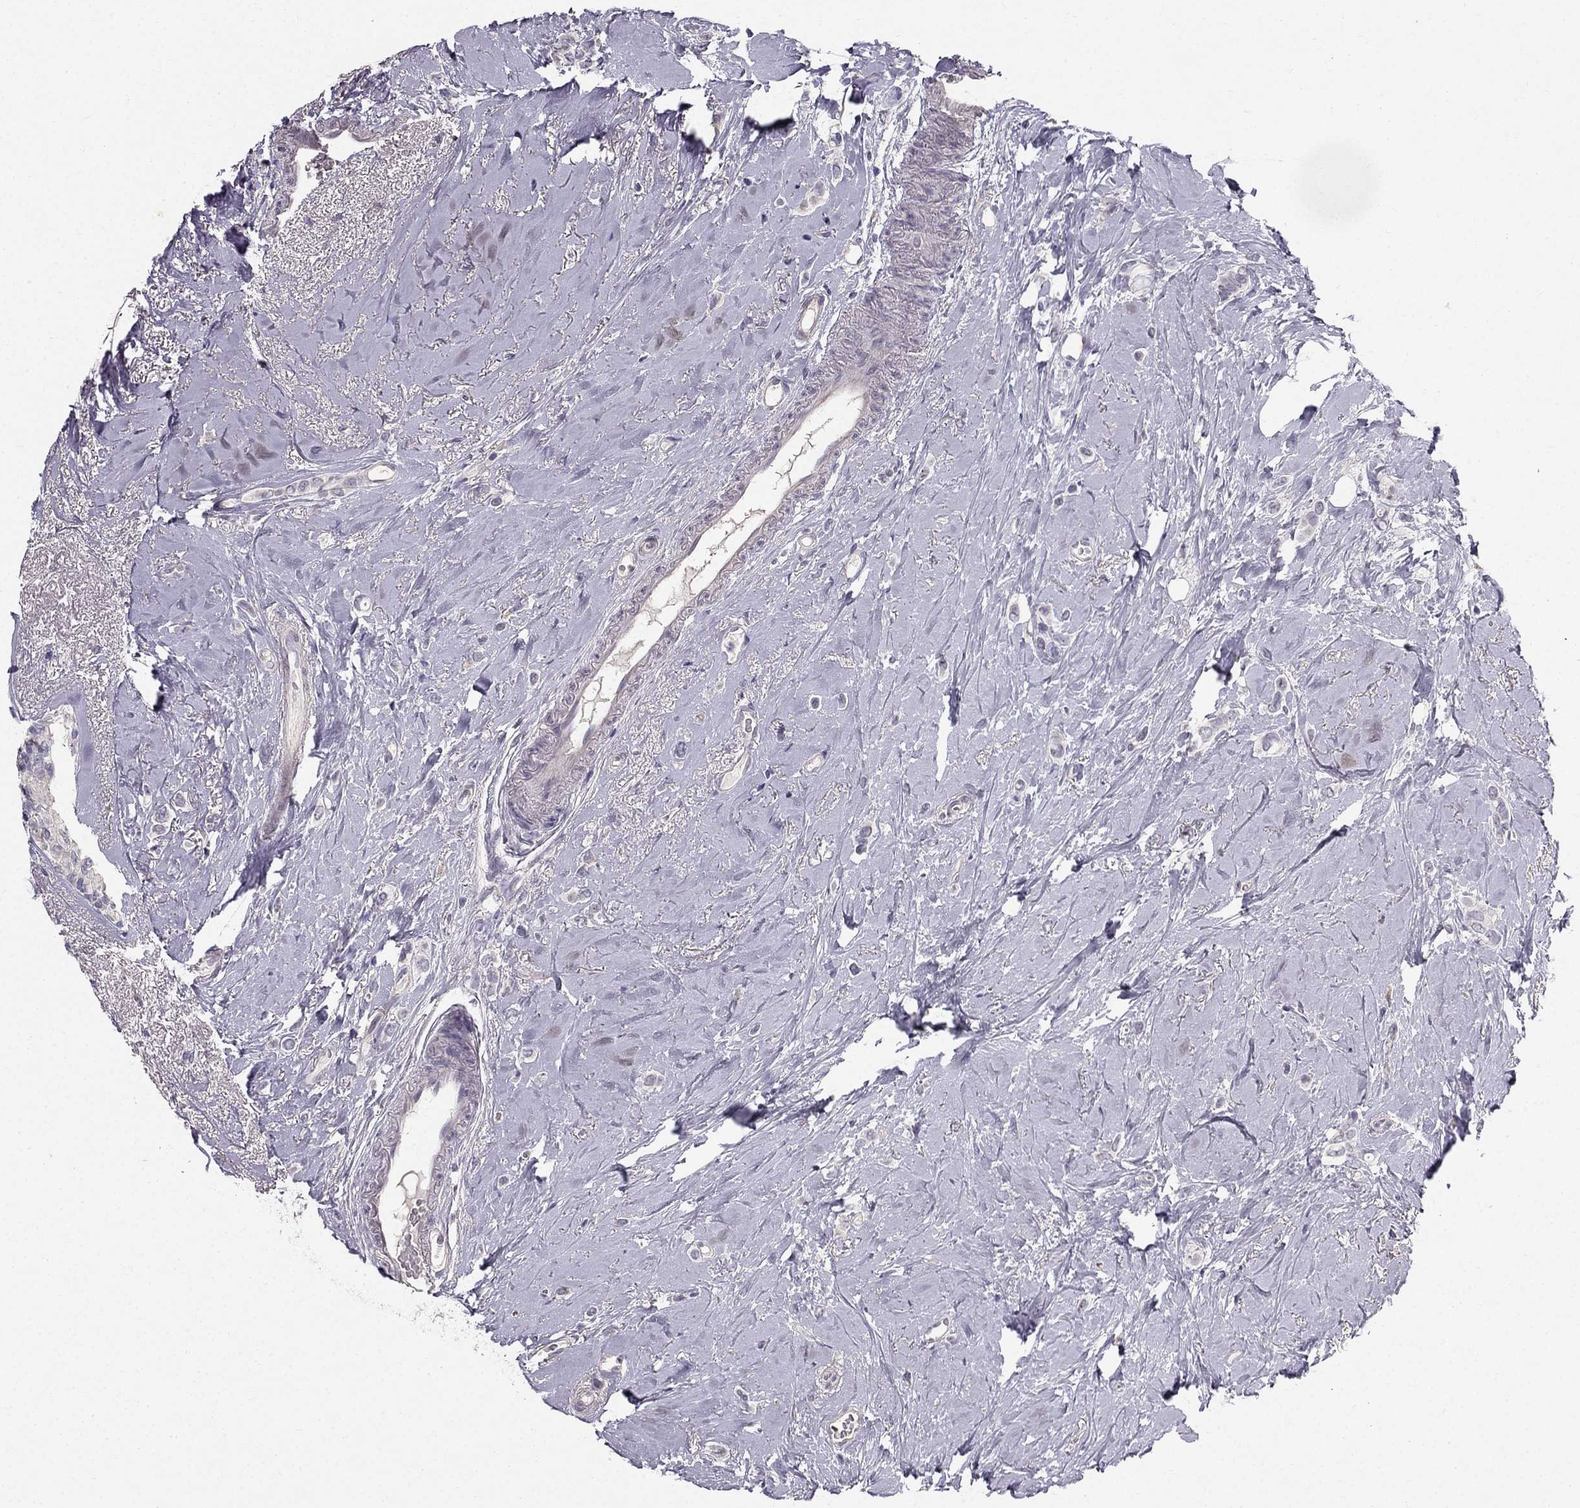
{"staining": {"intensity": "negative", "quantity": "none", "location": "none"}, "tissue": "breast cancer", "cell_type": "Tumor cells", "image_type": "cancer", "snomed": [{"axis": "morphology", "description": "Lobular carcinoma"}, {"axis": "topography", "description": "Breast"}], "caption": "Human lobular carcinoma (breast) stained for a protein using immunohistochemistry (IHC) displays no expression in tumor cells.", "gene": "TSPYL5", "patient": {"sex": "female", "age": 66}}